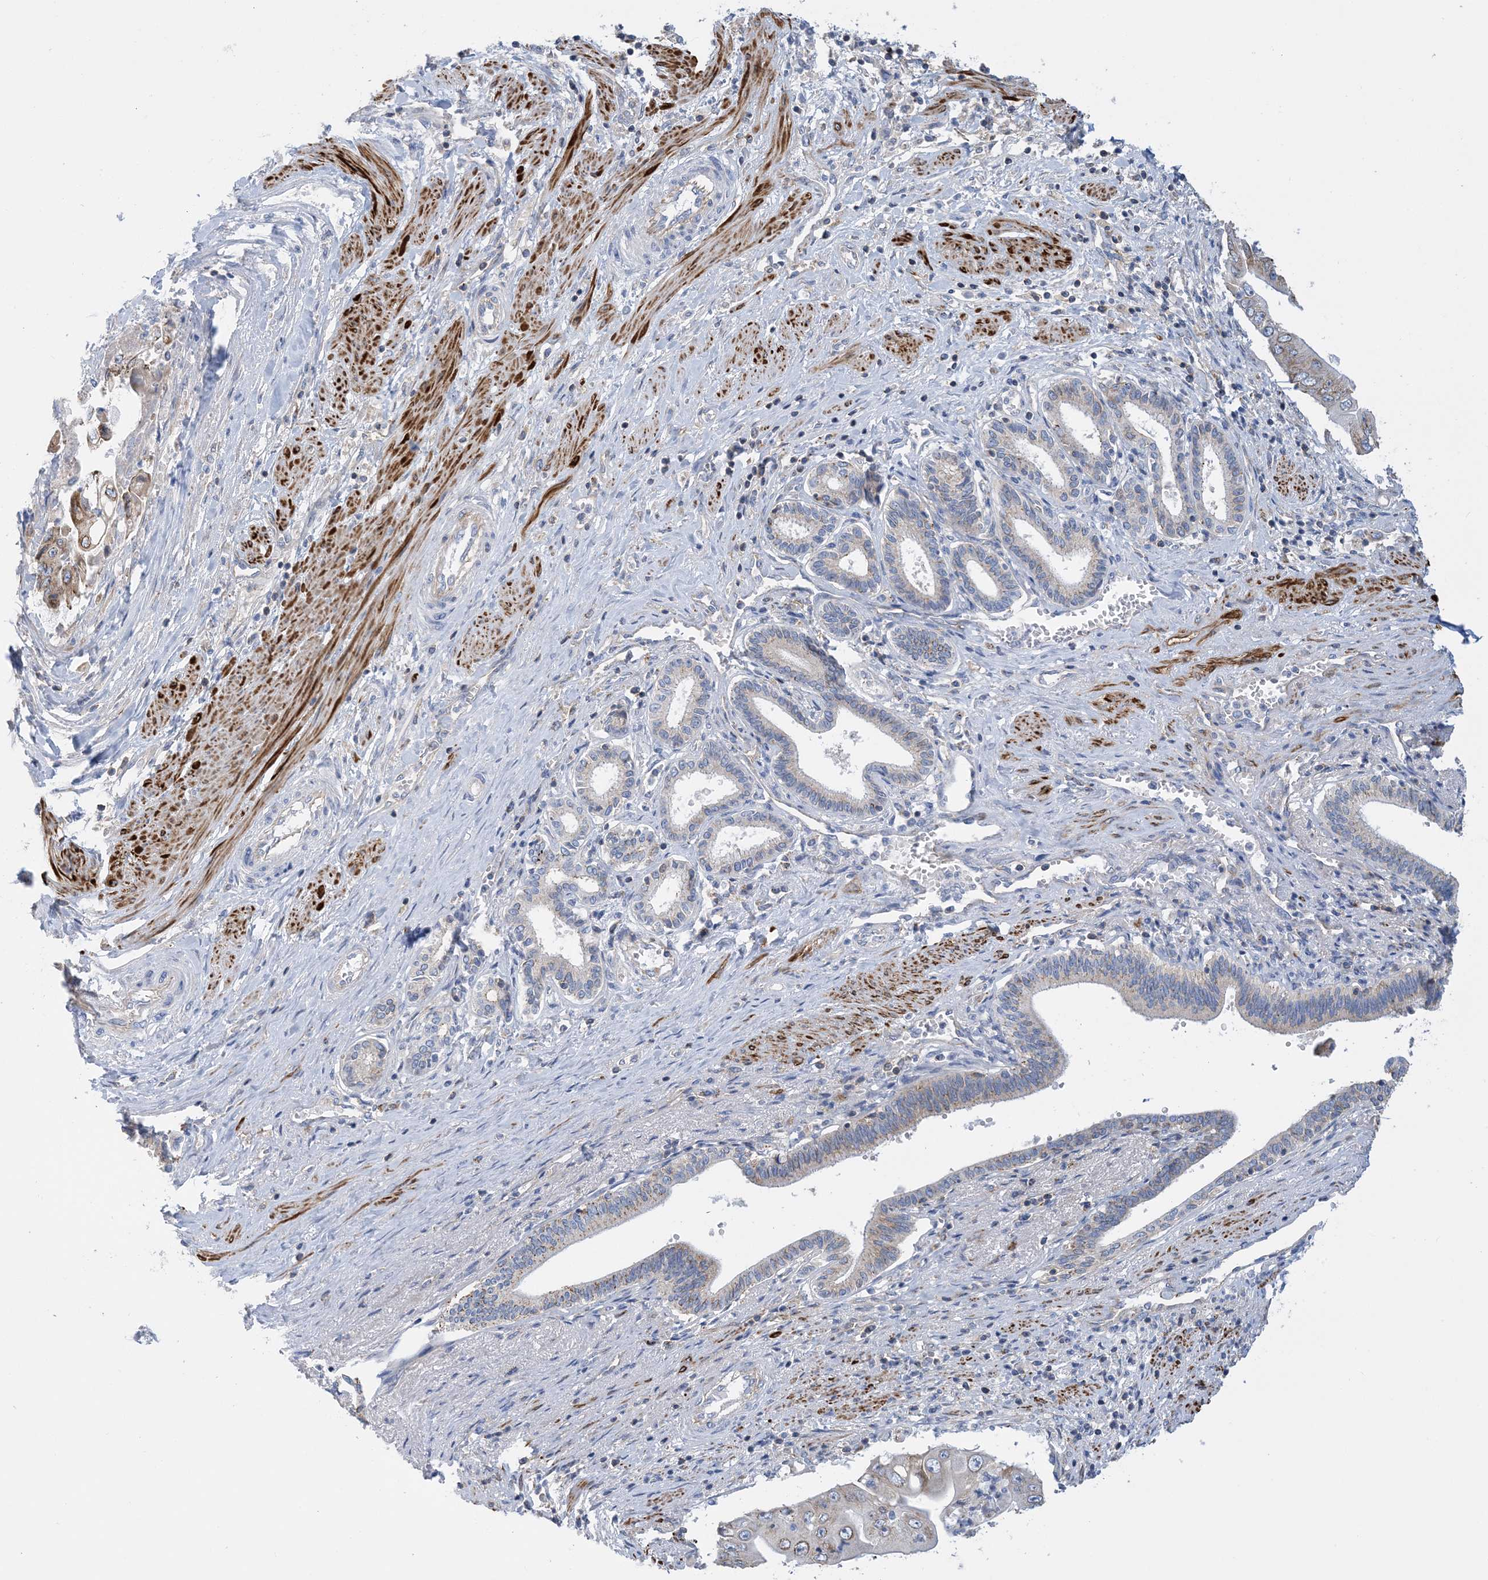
{"staining": {"intensity": "weak", "quantity": "25%-75%", "location": "cytoplasmic/membranous"}, "tissue": "pancreatic cancer", "cell_type": "Tumor cells", "image_type": "cancer", "snomed": [{"axis": "morphology", "description": "Adenocarcinoma, NOS"}, {"axis": "topography", "description": "Pancreas"}], "caption": "An immunohistochemistry histopathology image of tumor tissue is shown. Protein staining in brown highlights weak cytoplasmic/membranous positivity in adenocarcinoma (pancreatic) within tumor cells. The staining was performed using DAB (3,3'-diaminobenzidine), with brown indicating positive protein expression. Nuclei are stained blue with hematoxylin.", "gene": "CALHM5", "patient": {"sex": "female", "age": 77}}